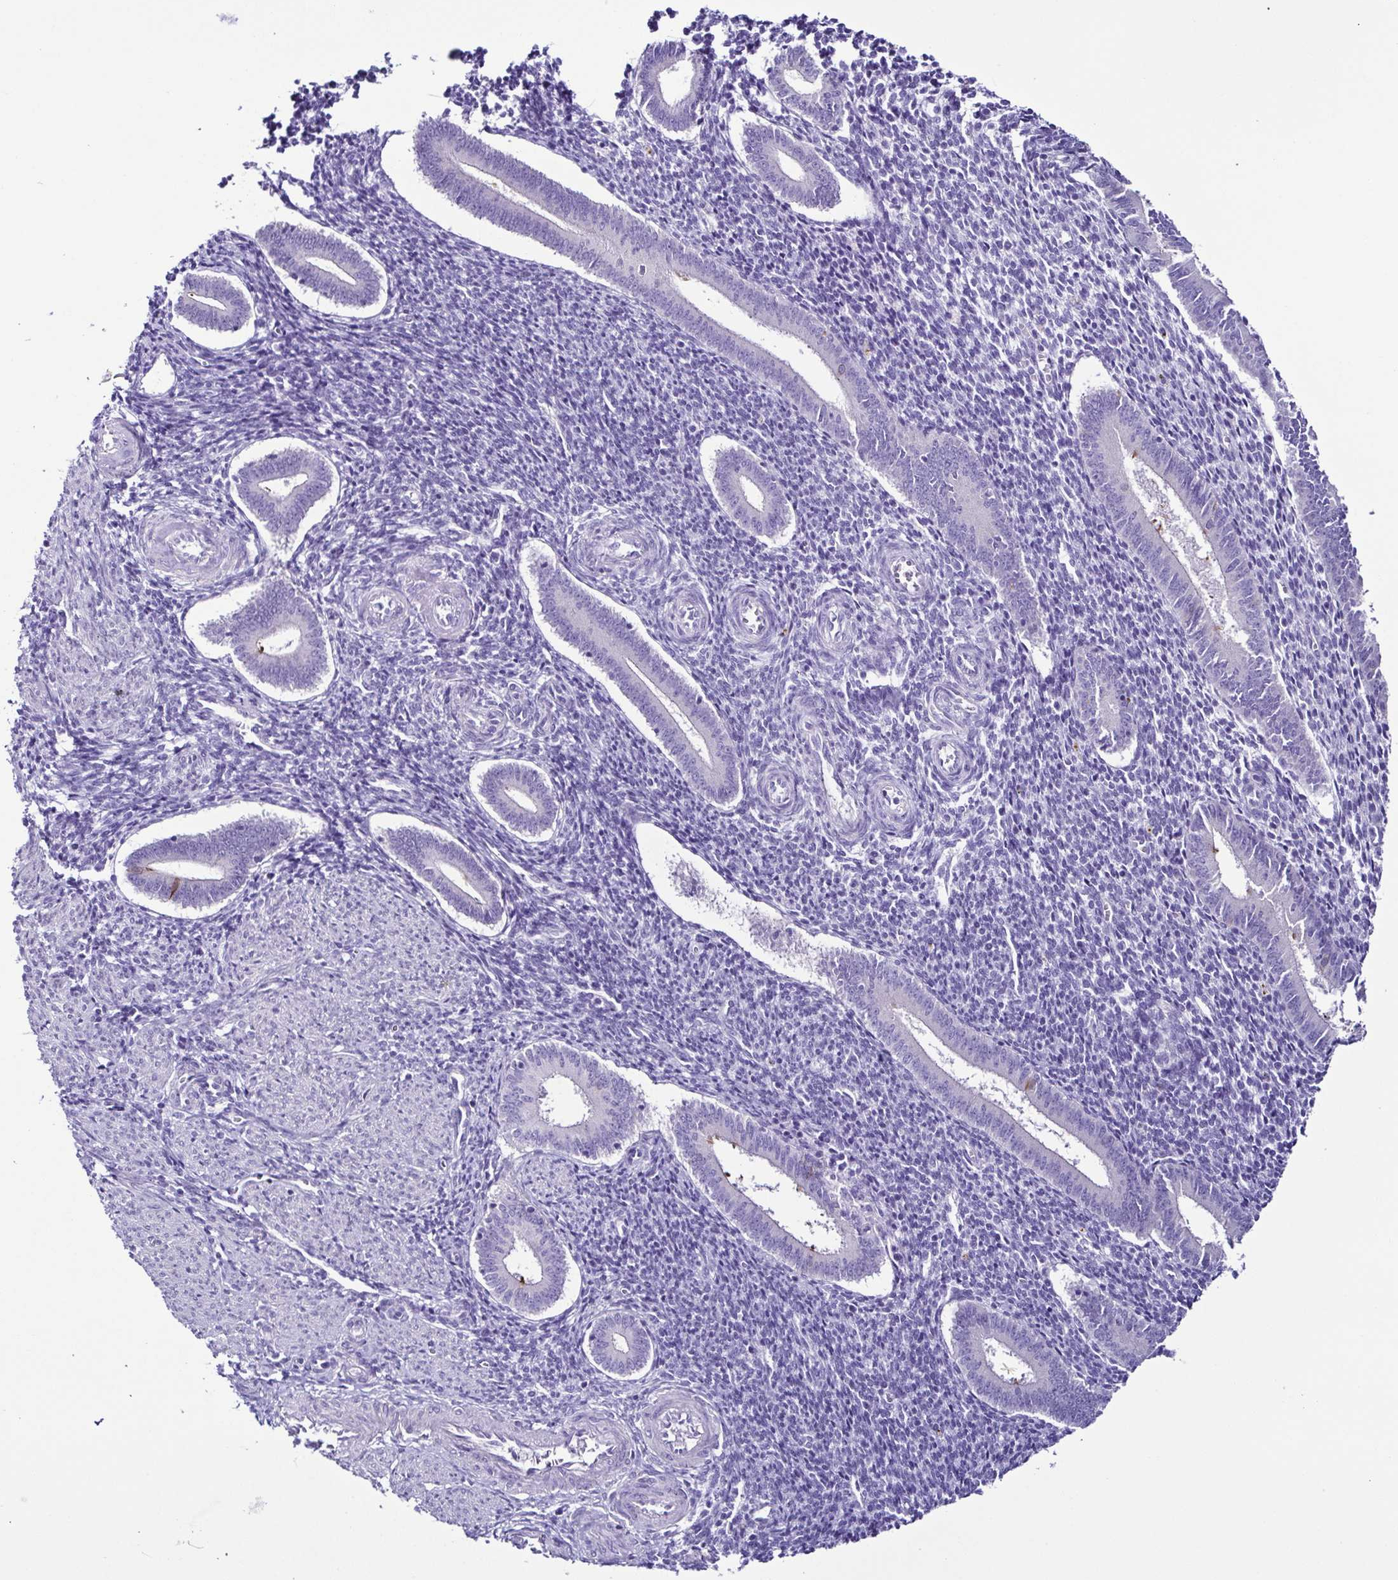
{"staining": {"intensity": "negative", "quantity": "none", "location": "none"}, "tissue": "endometrium", "cell_type": "Cells in endometrial stroma", "image_type": "normal", "snomed": [{"axis": "morphology", "description": "Normal tissue, NOS"}, {"axis": "topography", "description": "Endometrium"}], "caption": "Immunohistochemistry (IHC) of unremarkable human endometrium exhibits no positivity in cells in endometrial stroma.", "gene": "SRL", "patient": {"sex": "female", "age": 25}}